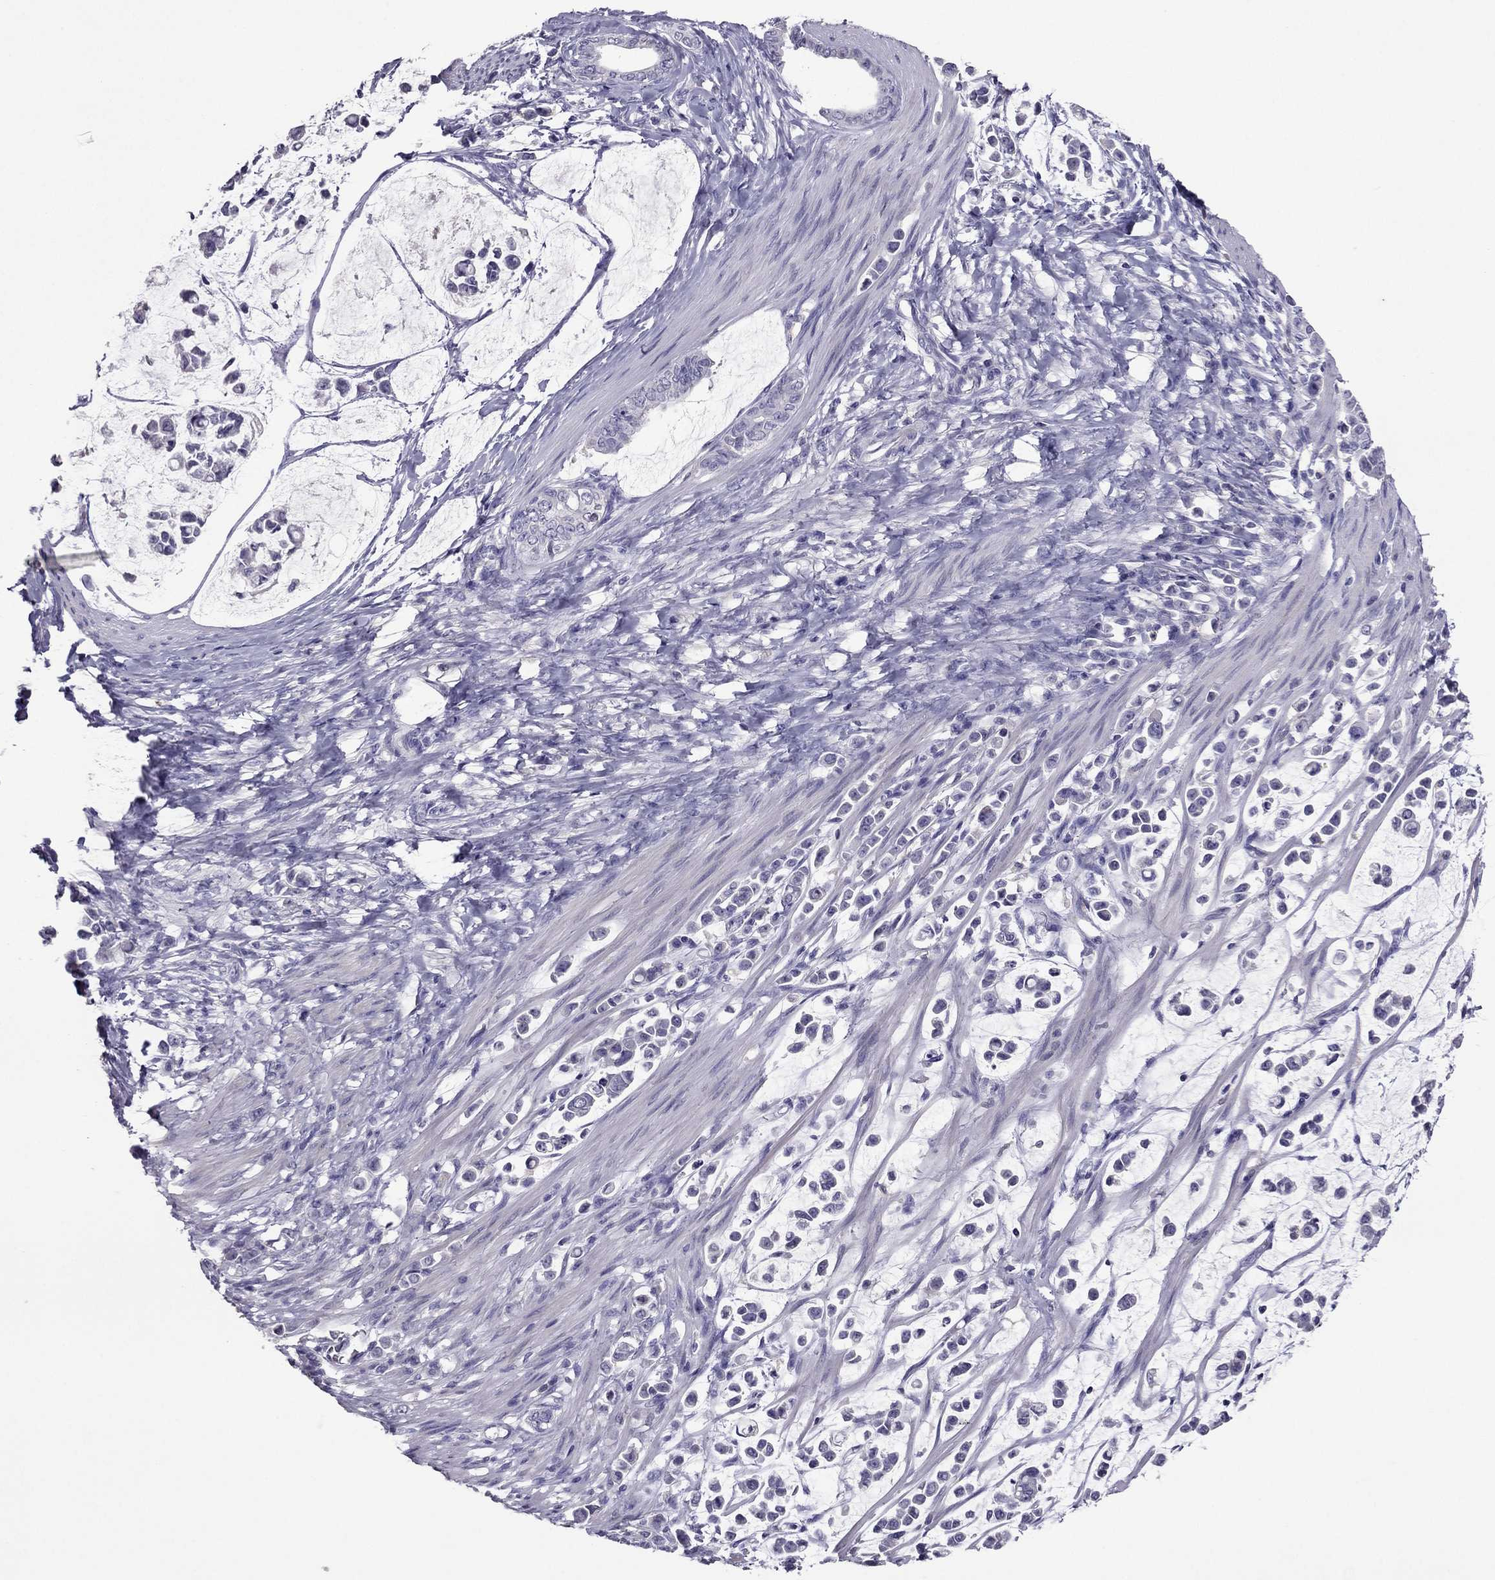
{"staining": {"intensity": "negative", "quantity": "none", "location": "none"}, "tissue": "stomach cancer", "cell_type": "Tumor cells", "image_type": "cancer", "snomed": [{"axis": "morphology", "description": "Adenocarcinoma, NOS"}, {"axis": "topography", "description": "Stomach"}], "caption": "Human stomach adenocarcinoma stained for a protein using immunohistochemistry (IHC) exhibits no expression in tumor cells.", "gene": "RGS8", "patient": {"sex": "male", "age": 82}}